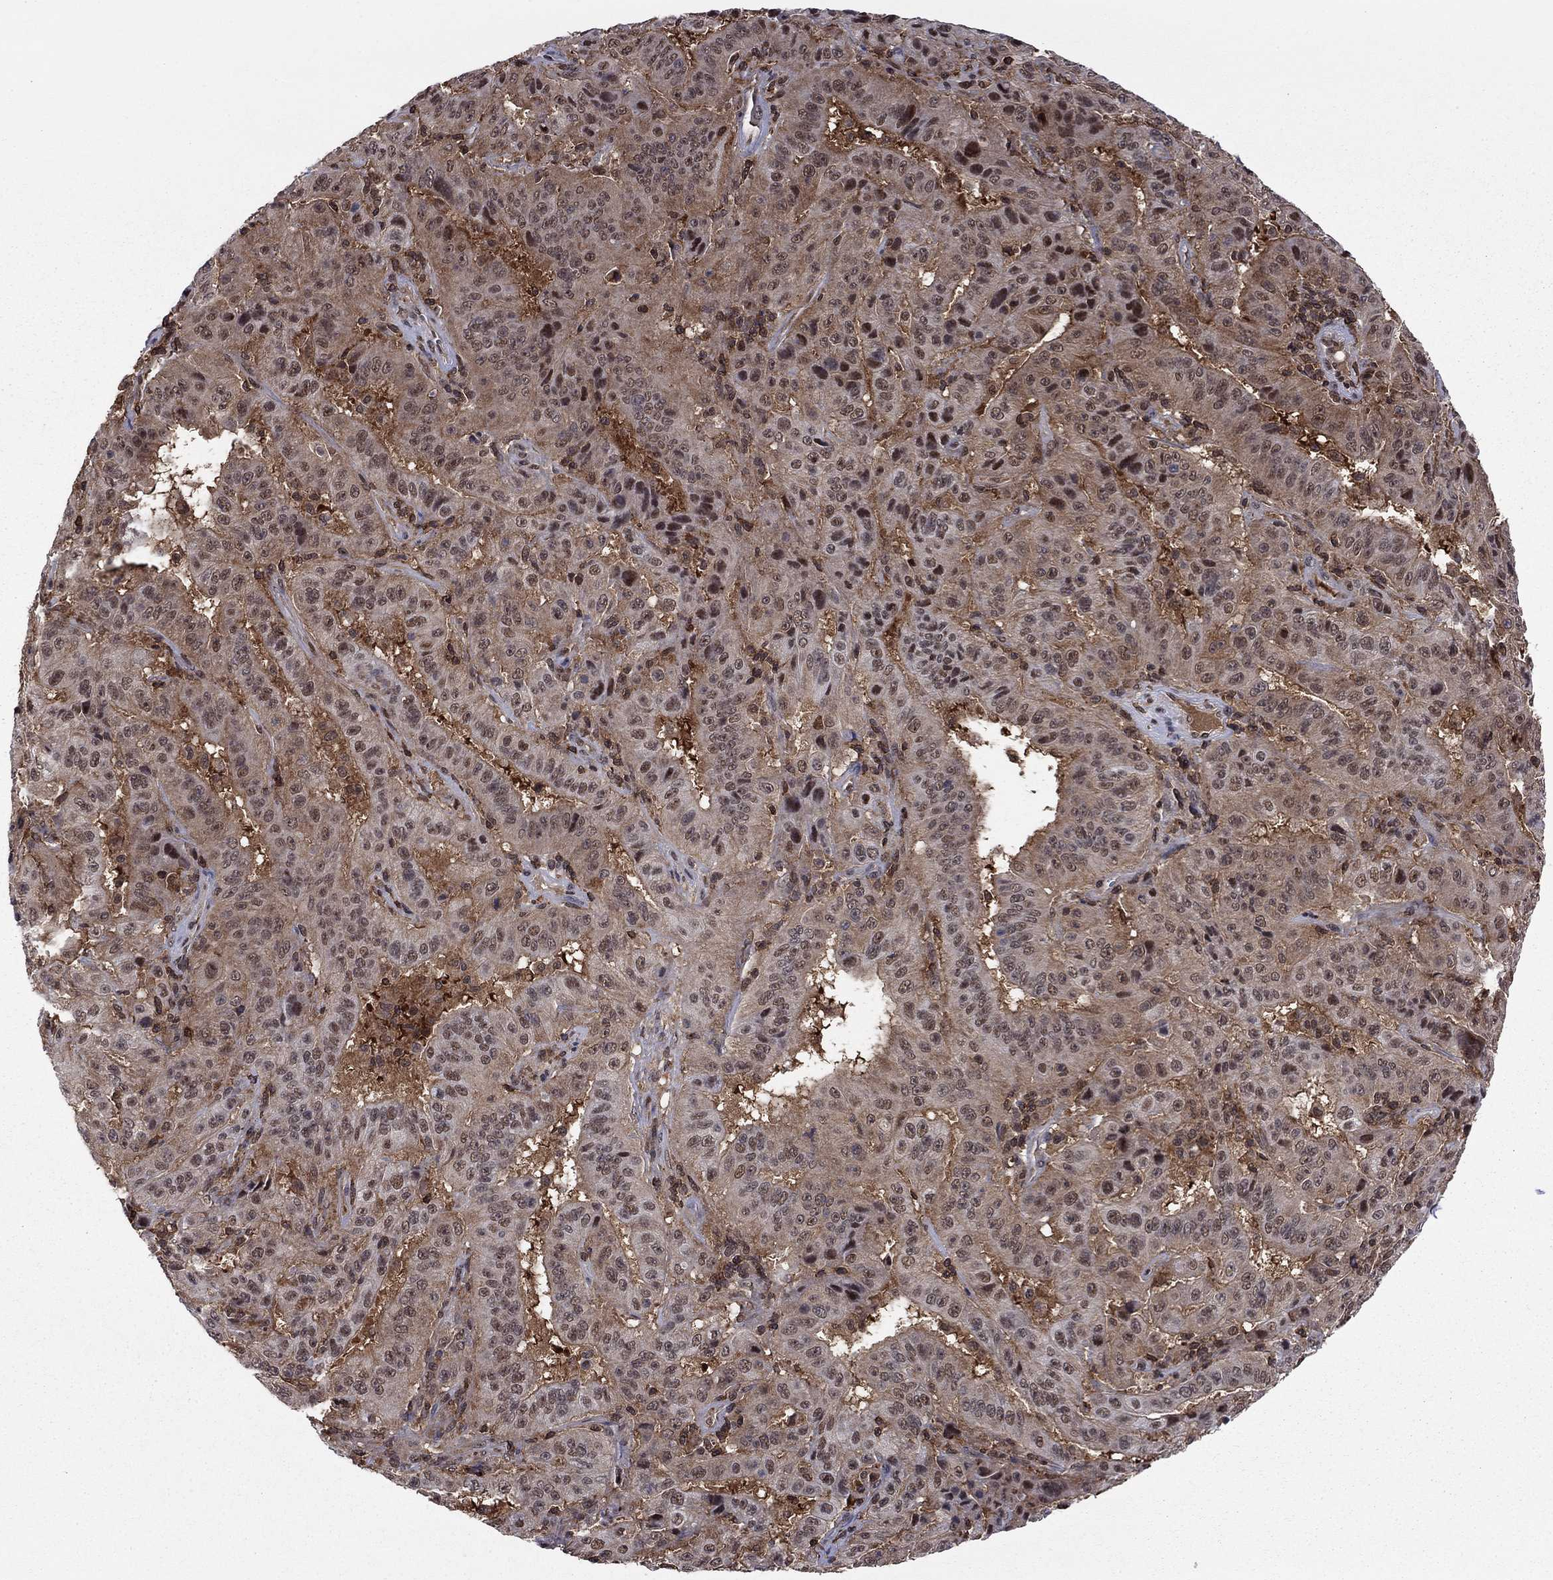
{"staining": {"intensity": "weak", "quantity": "<25%", "location": "nuclear"}, "tissue": "pancreatic cancer", "cell_type": "Tumor cells", "image_type": "cancer", "snomed": [{"axis": "morphology", "description": "Adenocarcinoma, NOS"}, {"axis": "topography", "description": "Pancreas"}], "caption": "Photomicrograph shows no significant protein staining in tumor cells of adenocarcinoma (pancreatic).", "gene": "PSMD2", "patient": {"sex": "male", "age": 63}}